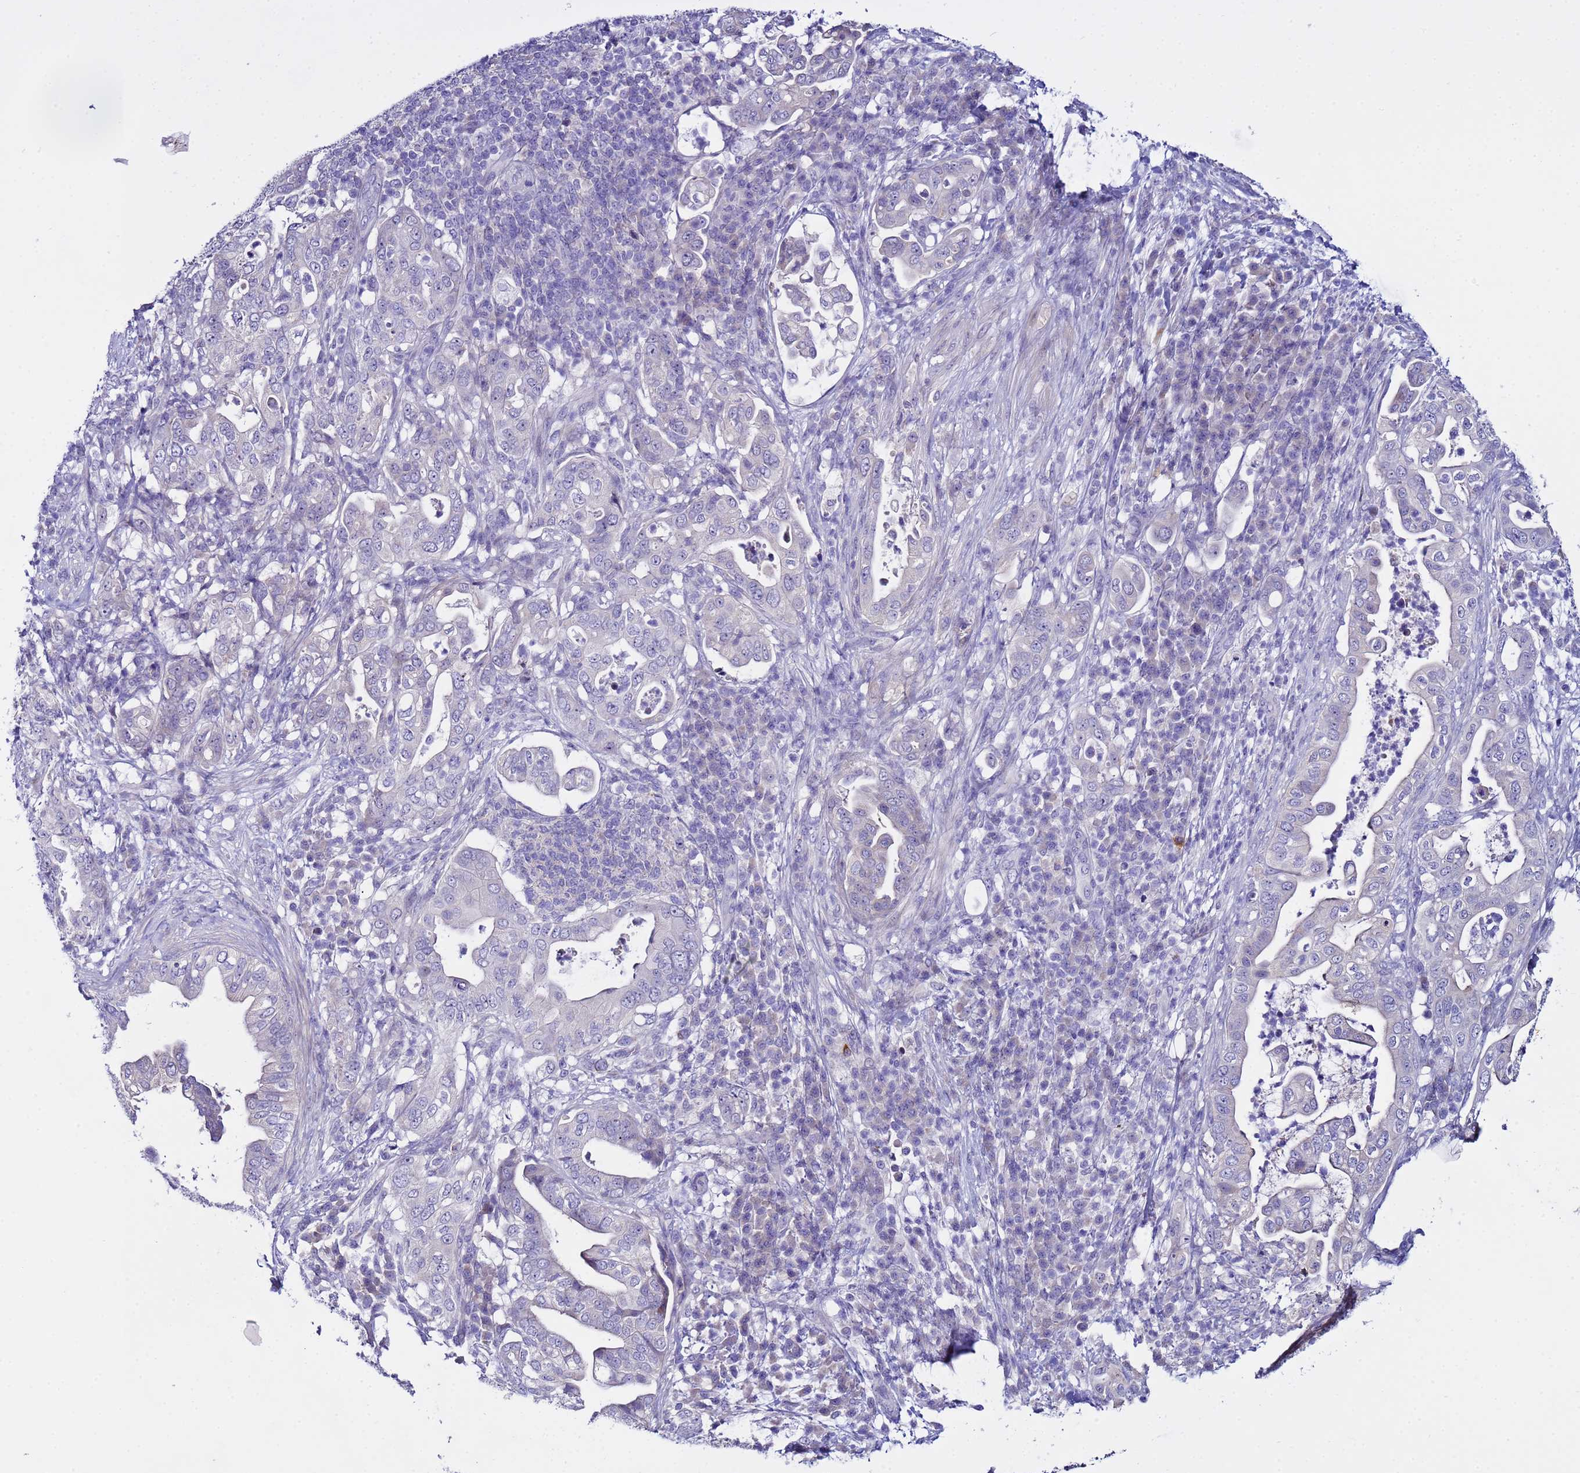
{"staining": {"intensity": "negative", "quantity": "none", "location": "none"}, "tissue": "pancreatic cancer", "cell_type": "Tumor cells", "image_type": "cancer", "snomed": [{"axis": "morphology", "description": "Normal tissue, NOS"}, {"axis": "morphology", "description": "Adenocarcinoma, NOS"}, {"axis": "topography", "description": "Lymph node"}, {"axis": "topography", "description": "Pancreas"}], "caption": "The immunohistochemistry micrograph has no significant positivity in tumor cells of pancreatic adenocarcinoma tissue.", "gene": "IGSF11", "patient": {"sex": "female", "age": 67}}